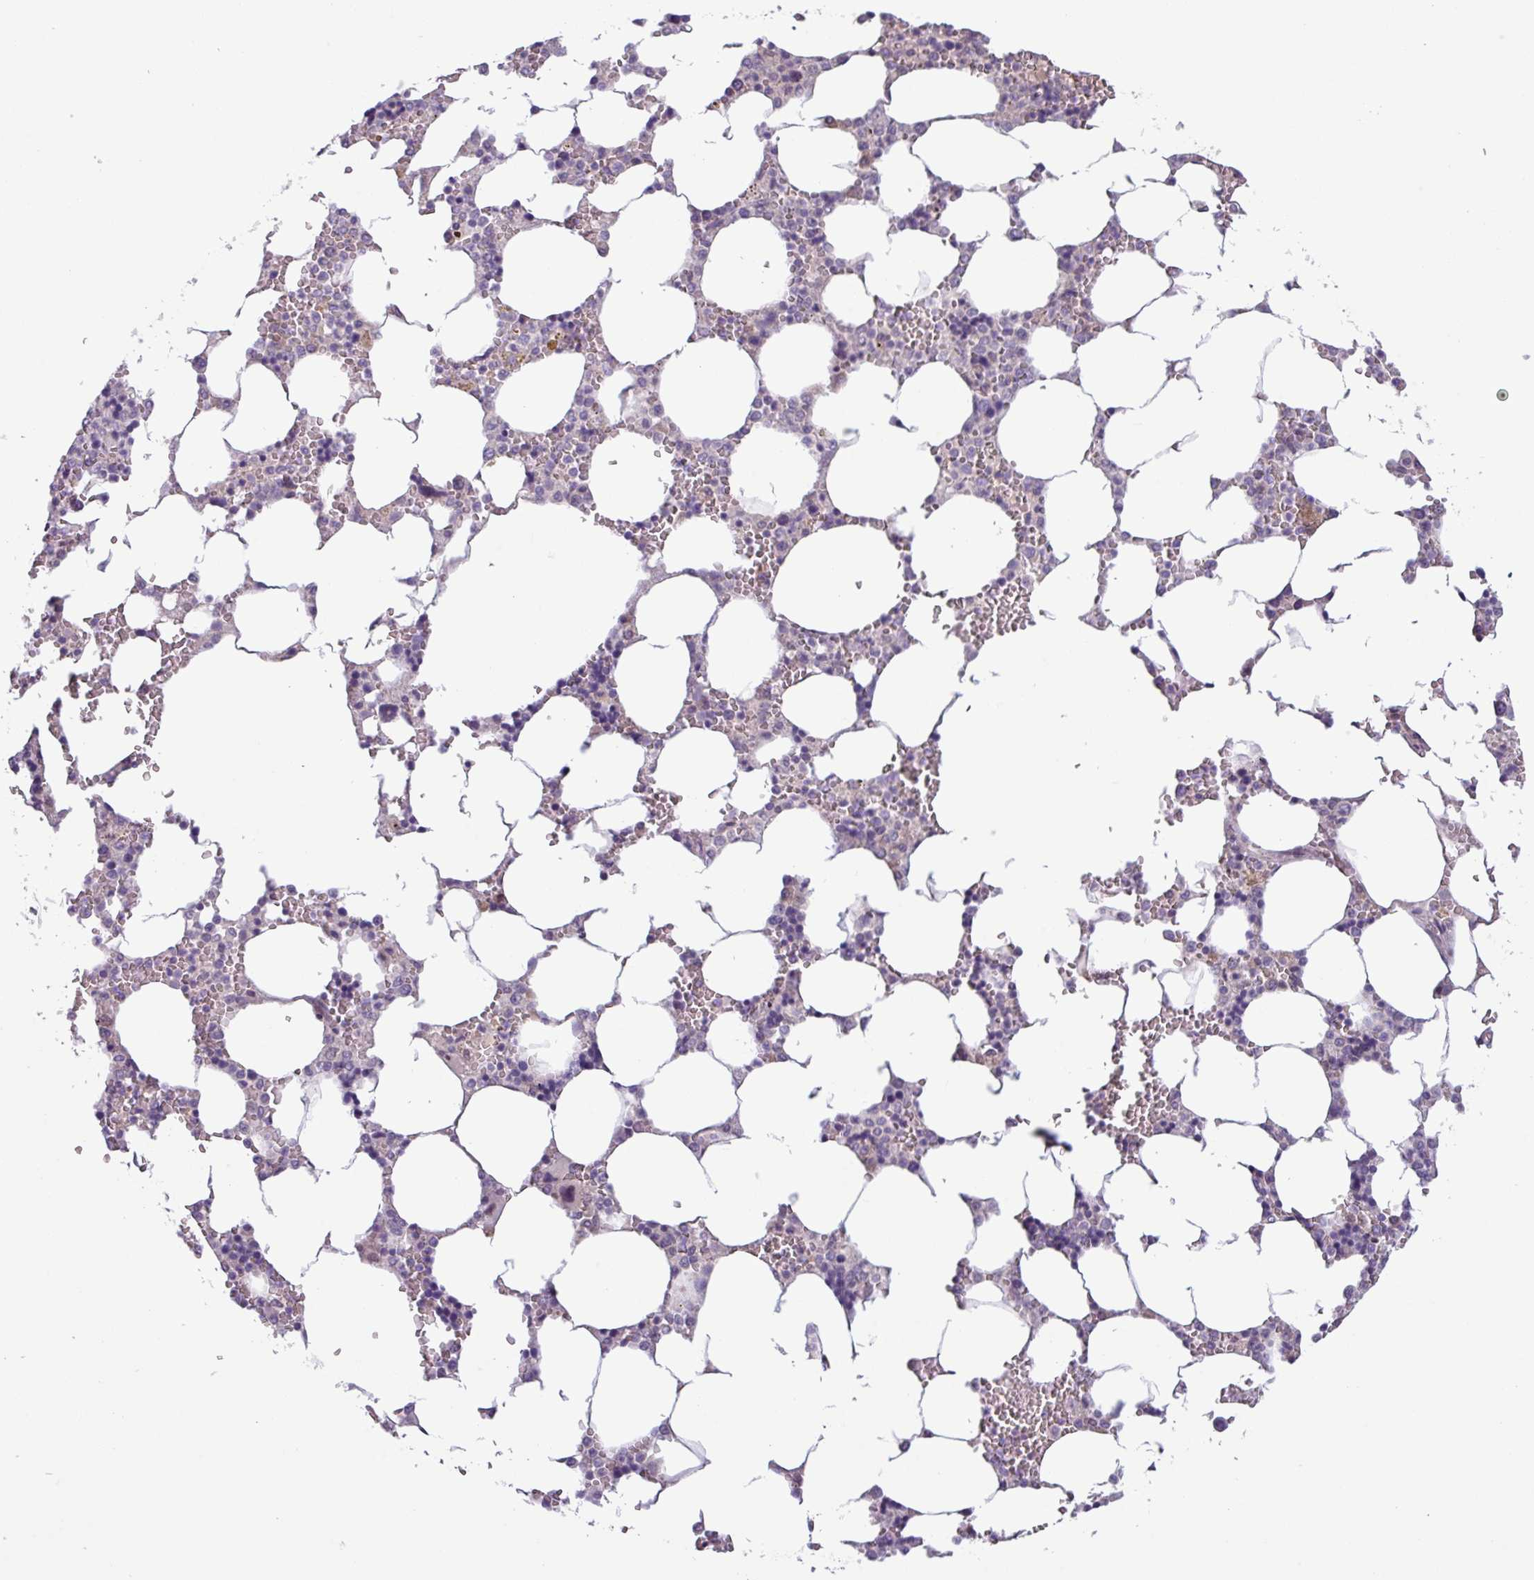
{"staining": {"intensity": "negative", "quantity": "none", "location": "none"}, "tissue": "bone marrow", "cell_type": "Hematopoietic cells", "image_type": "normal", "snomed": [{"axis": "morphology", "description": "Normal tissue, NOS"}, {"axis": "topography", "description": "Bone marrow"}], "caption": "Micrograph shows no significant protein expression in hematopoietic cells of normal bone marrow. (IHC, brightfield microscopy, high magnification).", "gene": "C20orf27", "patient": {"sex": "male", "age": 64}}